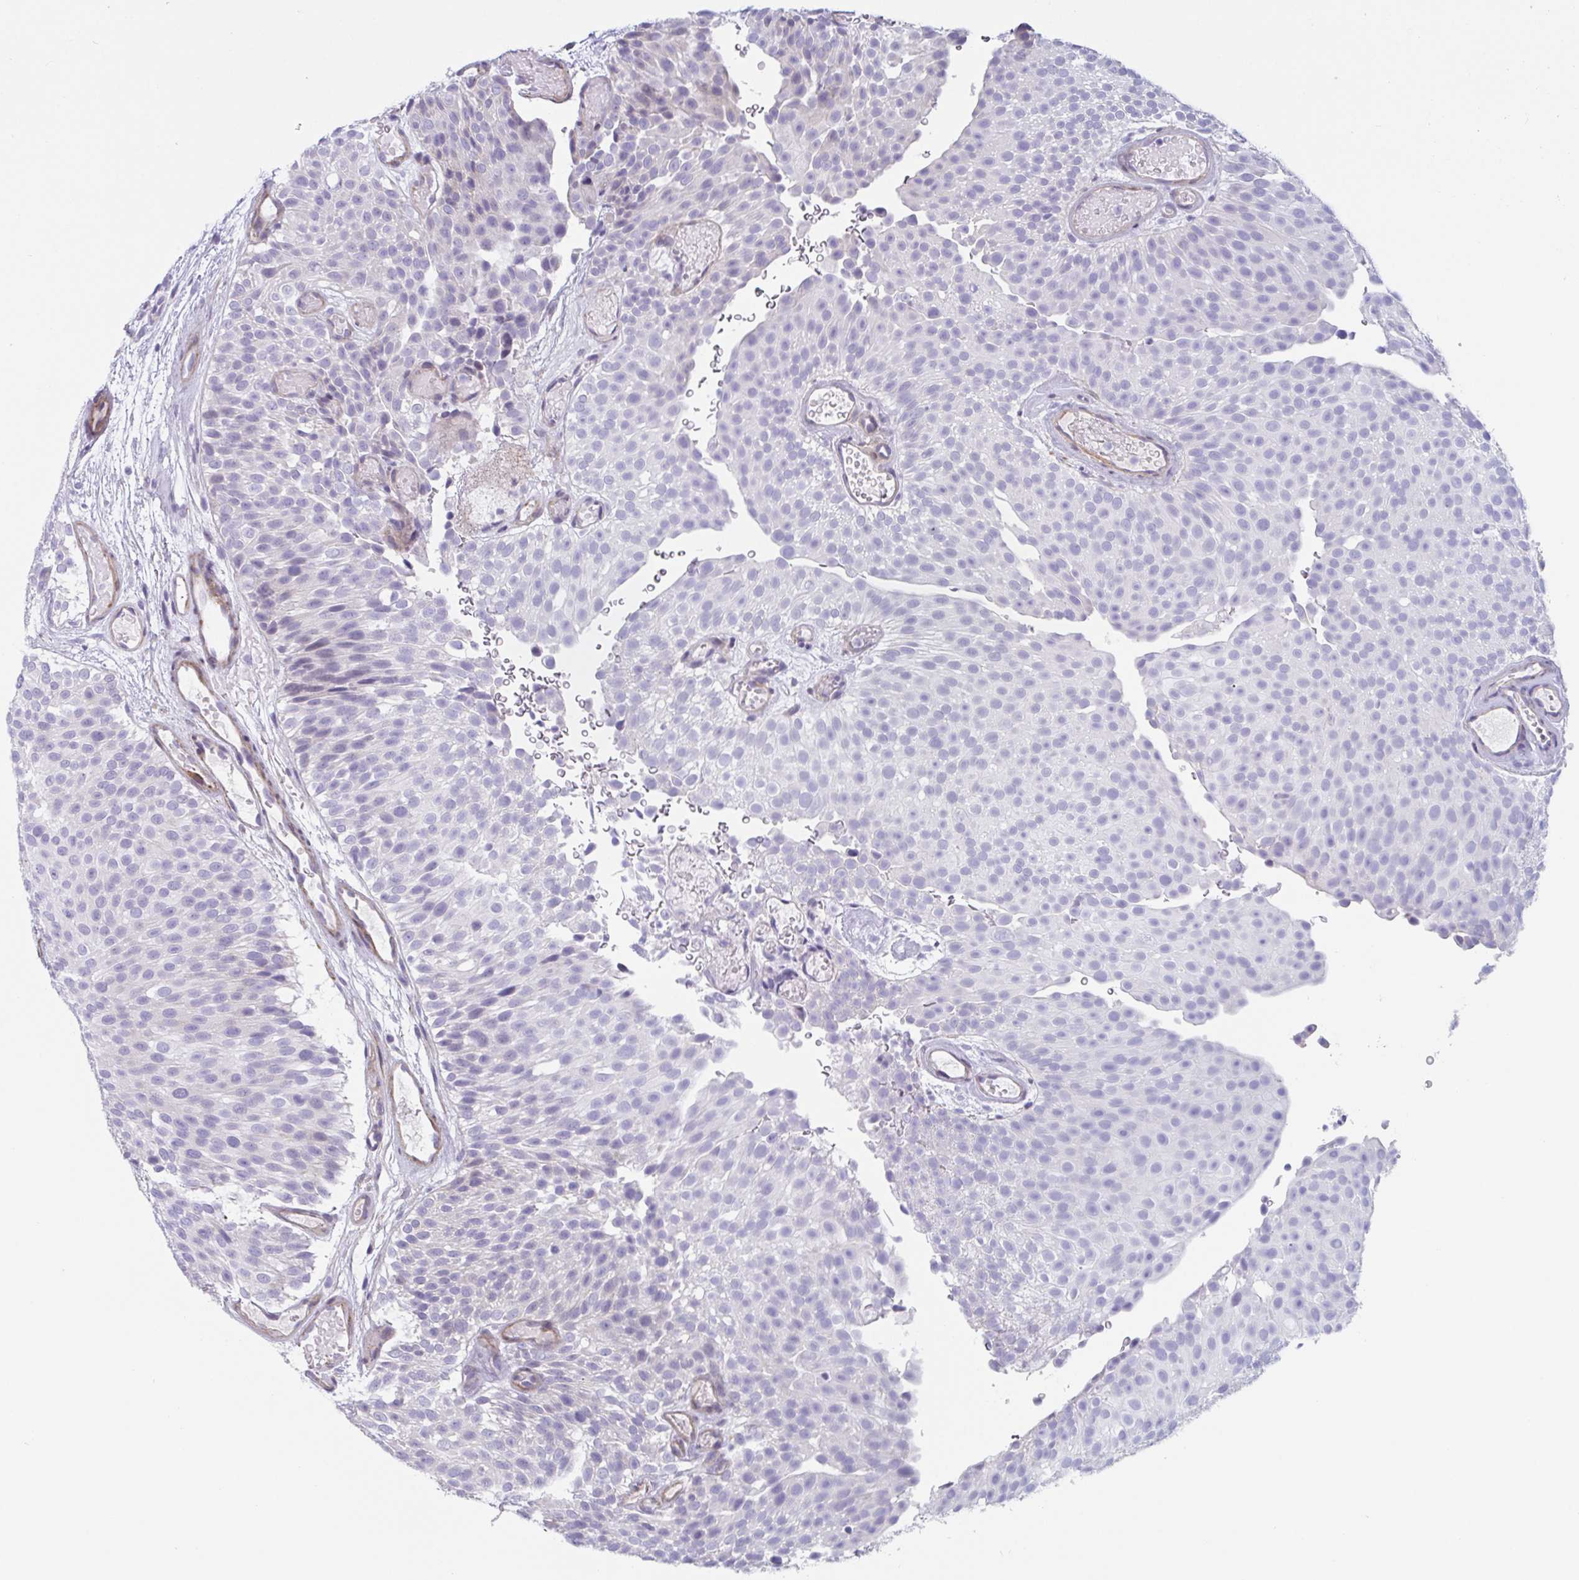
{"staining": {"intensity": "negative", "quantity": "none", "location": "none"}, "tissue": "urothelial cancer", "cell_type": "Tumor cells", "image_type": "cancer", "snomed": [{"axis": "morphology", "description": "Urothelial carcinoma, Low grade"}, {"axis": "topography", "description": "Urinary bladder"}], "caption": "The histopathology image reveals no significant staining in tumor cells of low-grade urothelial carcinoma. (Brightfield microscopy of DAB (3,3'-diaminobenzidine) immunohistochemistry (IHC) at high magnification).", "gene": "OR5P3", "patient": {"sex": "male", "age": 78}}